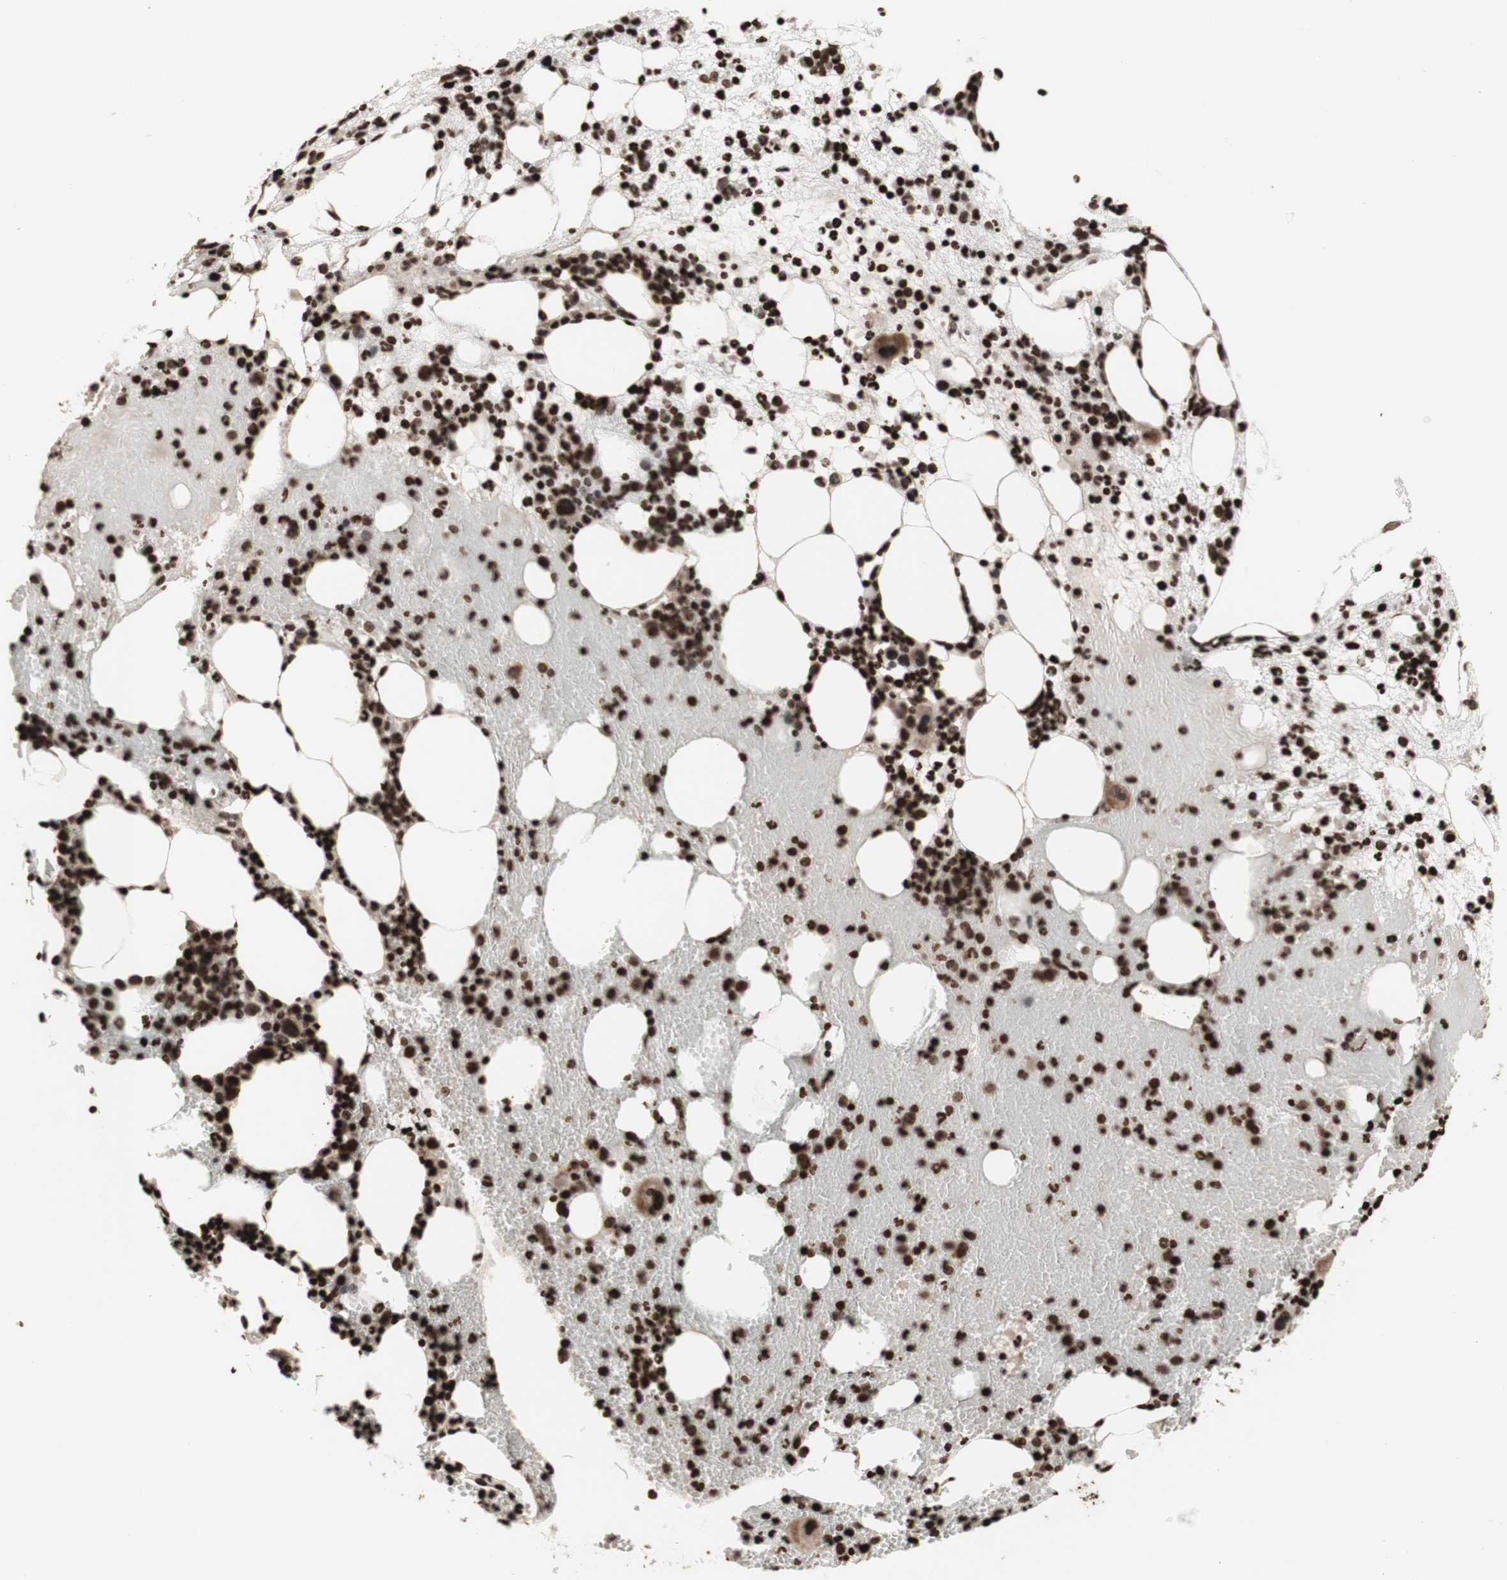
{"staining": {"intensity": "strong", "quantity": ">75%", "location": "cytoplasmic/membranous,nuclear"}, "tissue": "bone marrow", "cell_type": "Hematopoietic cells", "image_type": "normal", "snomed": [{"axis": "morphology", "description": "Normal tissue, NOS"}, {"axis": "morphology", "description": "Inflammation, NOS"}, {"axis": "topography", "description": "Bone marrow"}], "caption": "High-power microscopy captured an immunohistochemistry photomicrograph of unremarkable bone marrow, revealing strong cytoplasmic/membranous,nuclear expression in approximately >75% of hematopoietic cells. (Stains: DAB in brown, nuclei in blue, Microscopy: brightfield microscopy at high magnification).", "gene": "NCAPD2", "patient": {"sex": "female", "age": 79}}